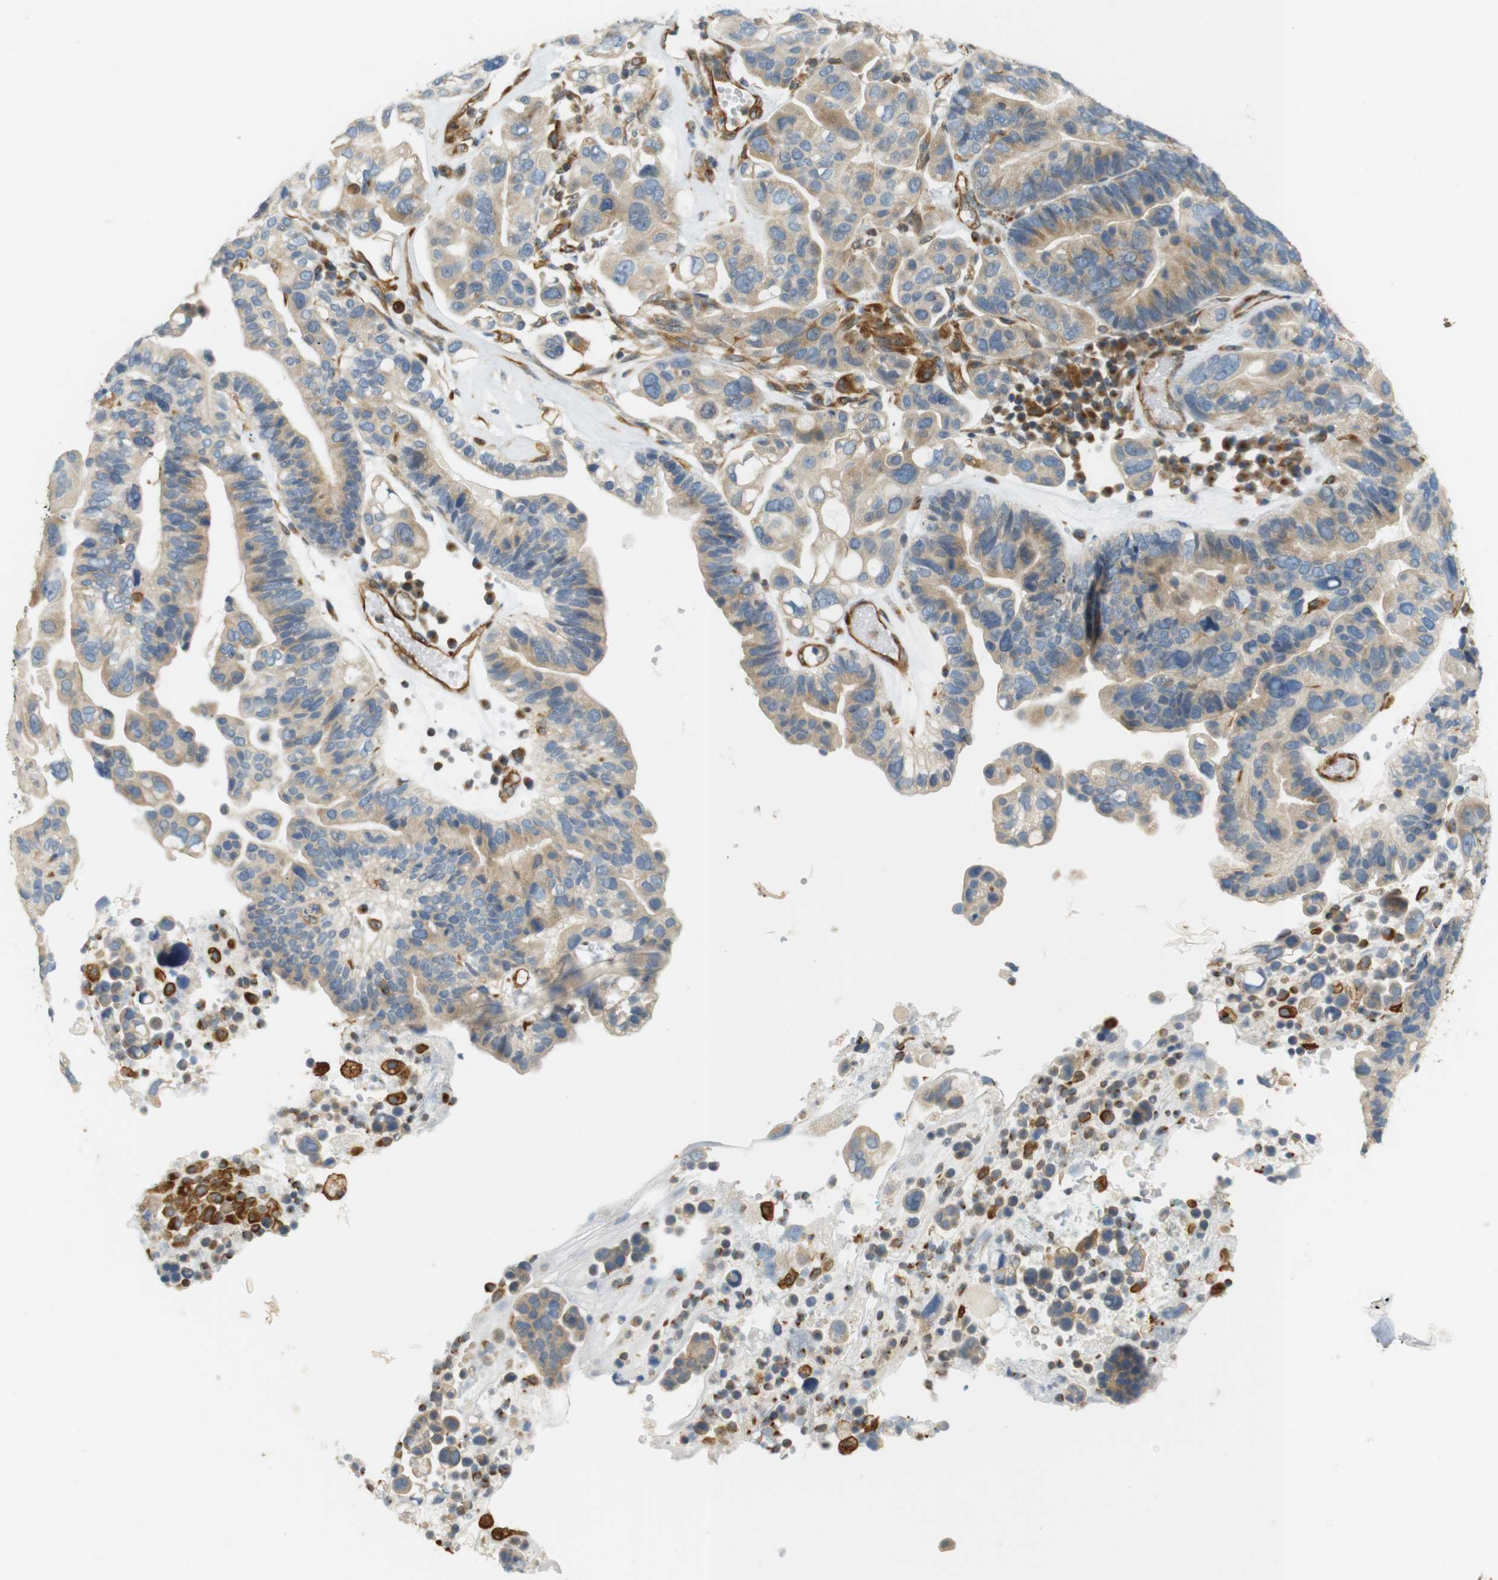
{"staining": {"intensity": "weak", "quantity": ">75%", "location": "cytoplasmic/membranous"}, "tissue": "ovarian cancer", "cell_type": "Tumor cells", "image_type": "cancer", "snomed": [{"axis": "morphology", "description": "Cystadenocarcinoma, serous, NOS"}, {"axis": "topography", "description": "Ovary"}], "caption": "This photomicrograph demonstrates serous cystadenocarcinoma (ovarian) stained with immunohistochemistry (IHC) to label a protein in brown. The cytoplasmic/membranous of tumor cells show weak positivity for the protein. Nuclei are counter-stained blue.", "gene": "CYTH3", "patient": {"sex": "female", "age": 56}}